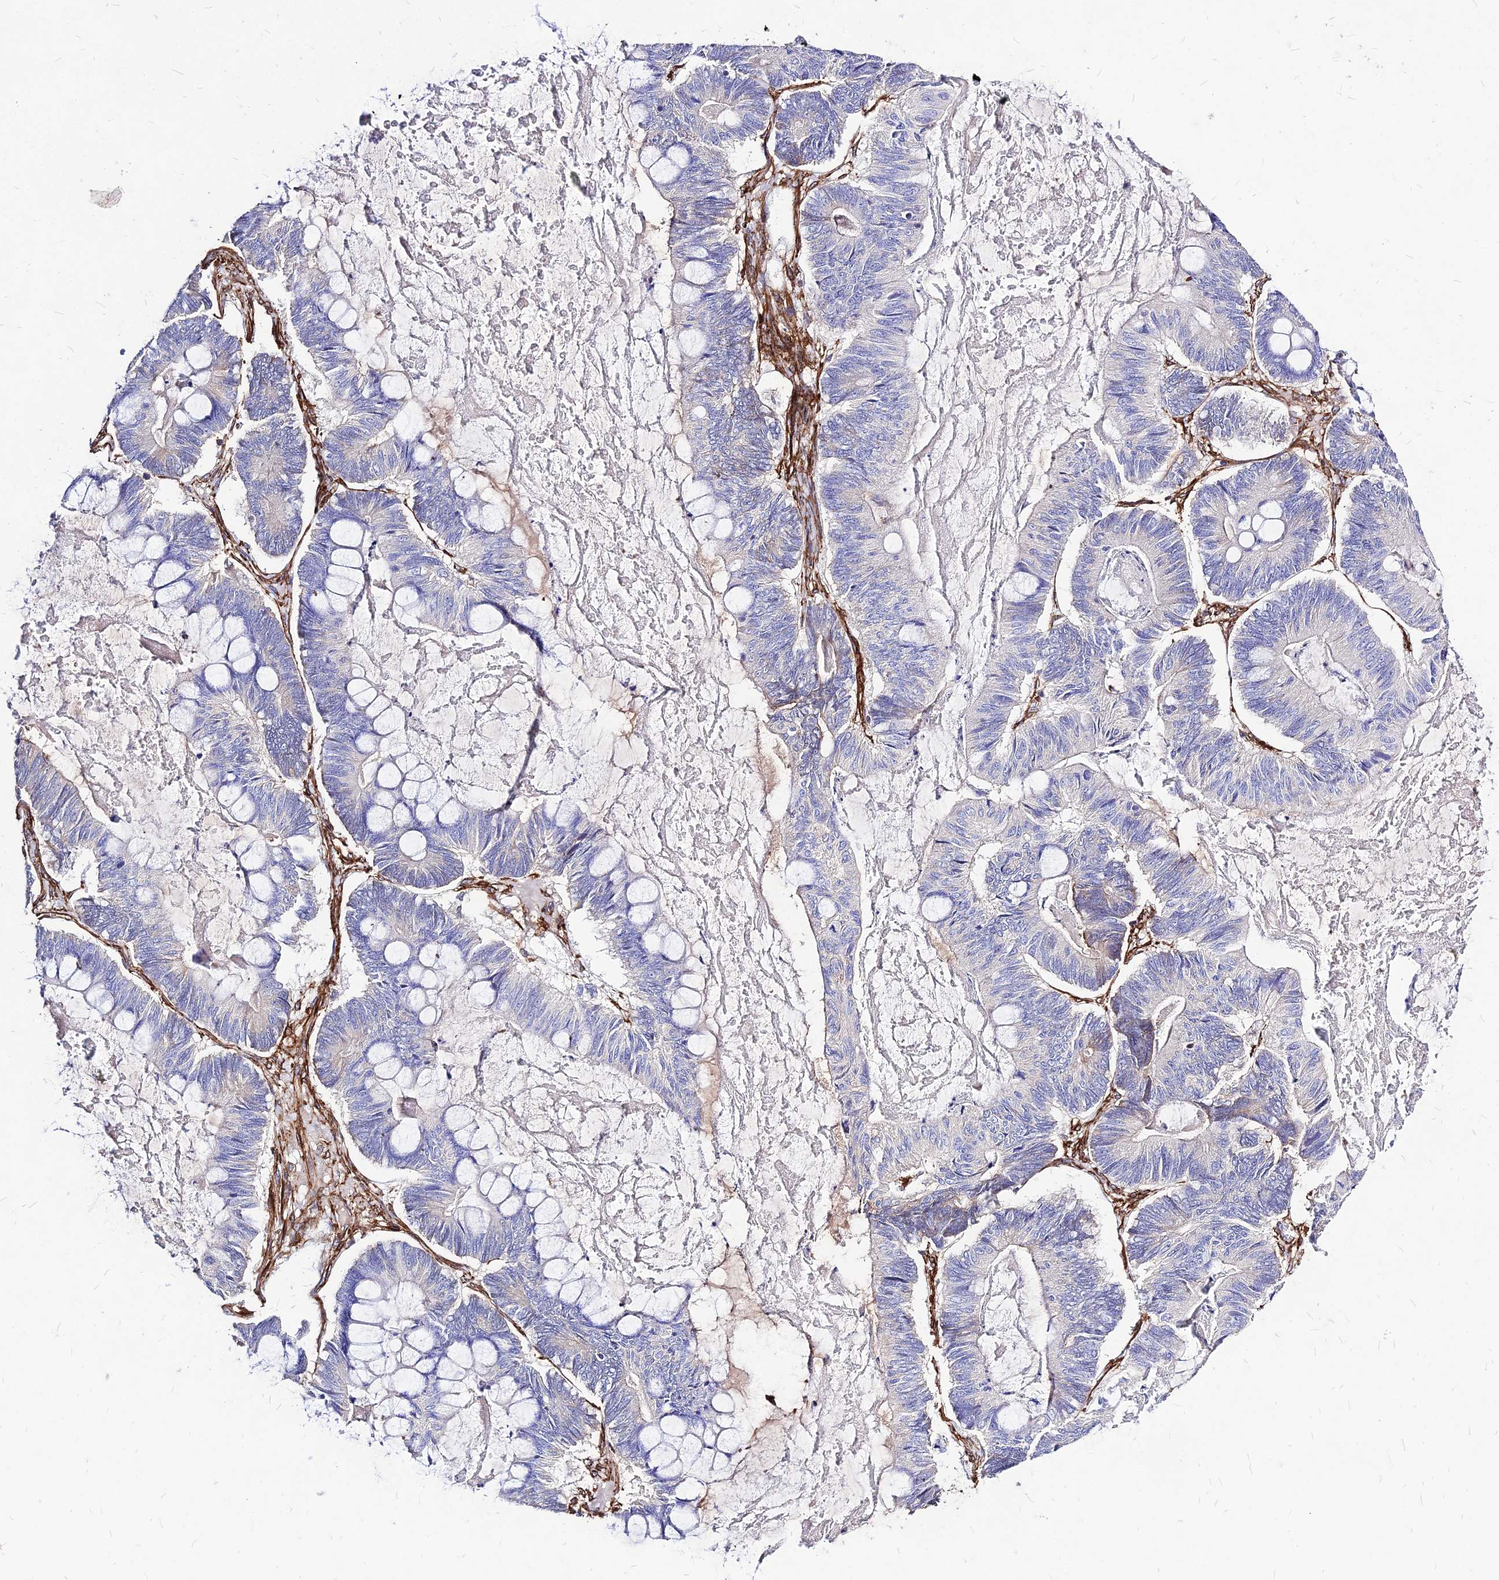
{"staining": {"intensity": "negative", "quantity": "none", "location": "none"}, "tissue": "ovarian cancer", "cell_type": "Tumor cells", "image_type": "cancer", "snomed": [{"axis": "morphology", "description": "Cystadenocarcinoma, mucinous, NOS"}, {"axis": "topography", "description": "Ovary"}], "caption": "IHC photomicrograph of neoplastic tissue: ovarian mucinous cystadenocarcinoma stained with DAB (3,3'-diaminobenzidine) demonstrates no significant protein staining in tumor cells. (DAB (3,3'-diaminobenzidine) immunohistochemistry (IHC) with hematoxylin counter stain).", "gene": "EFCC1", "patient": {"sex": "female", "age": 61}}